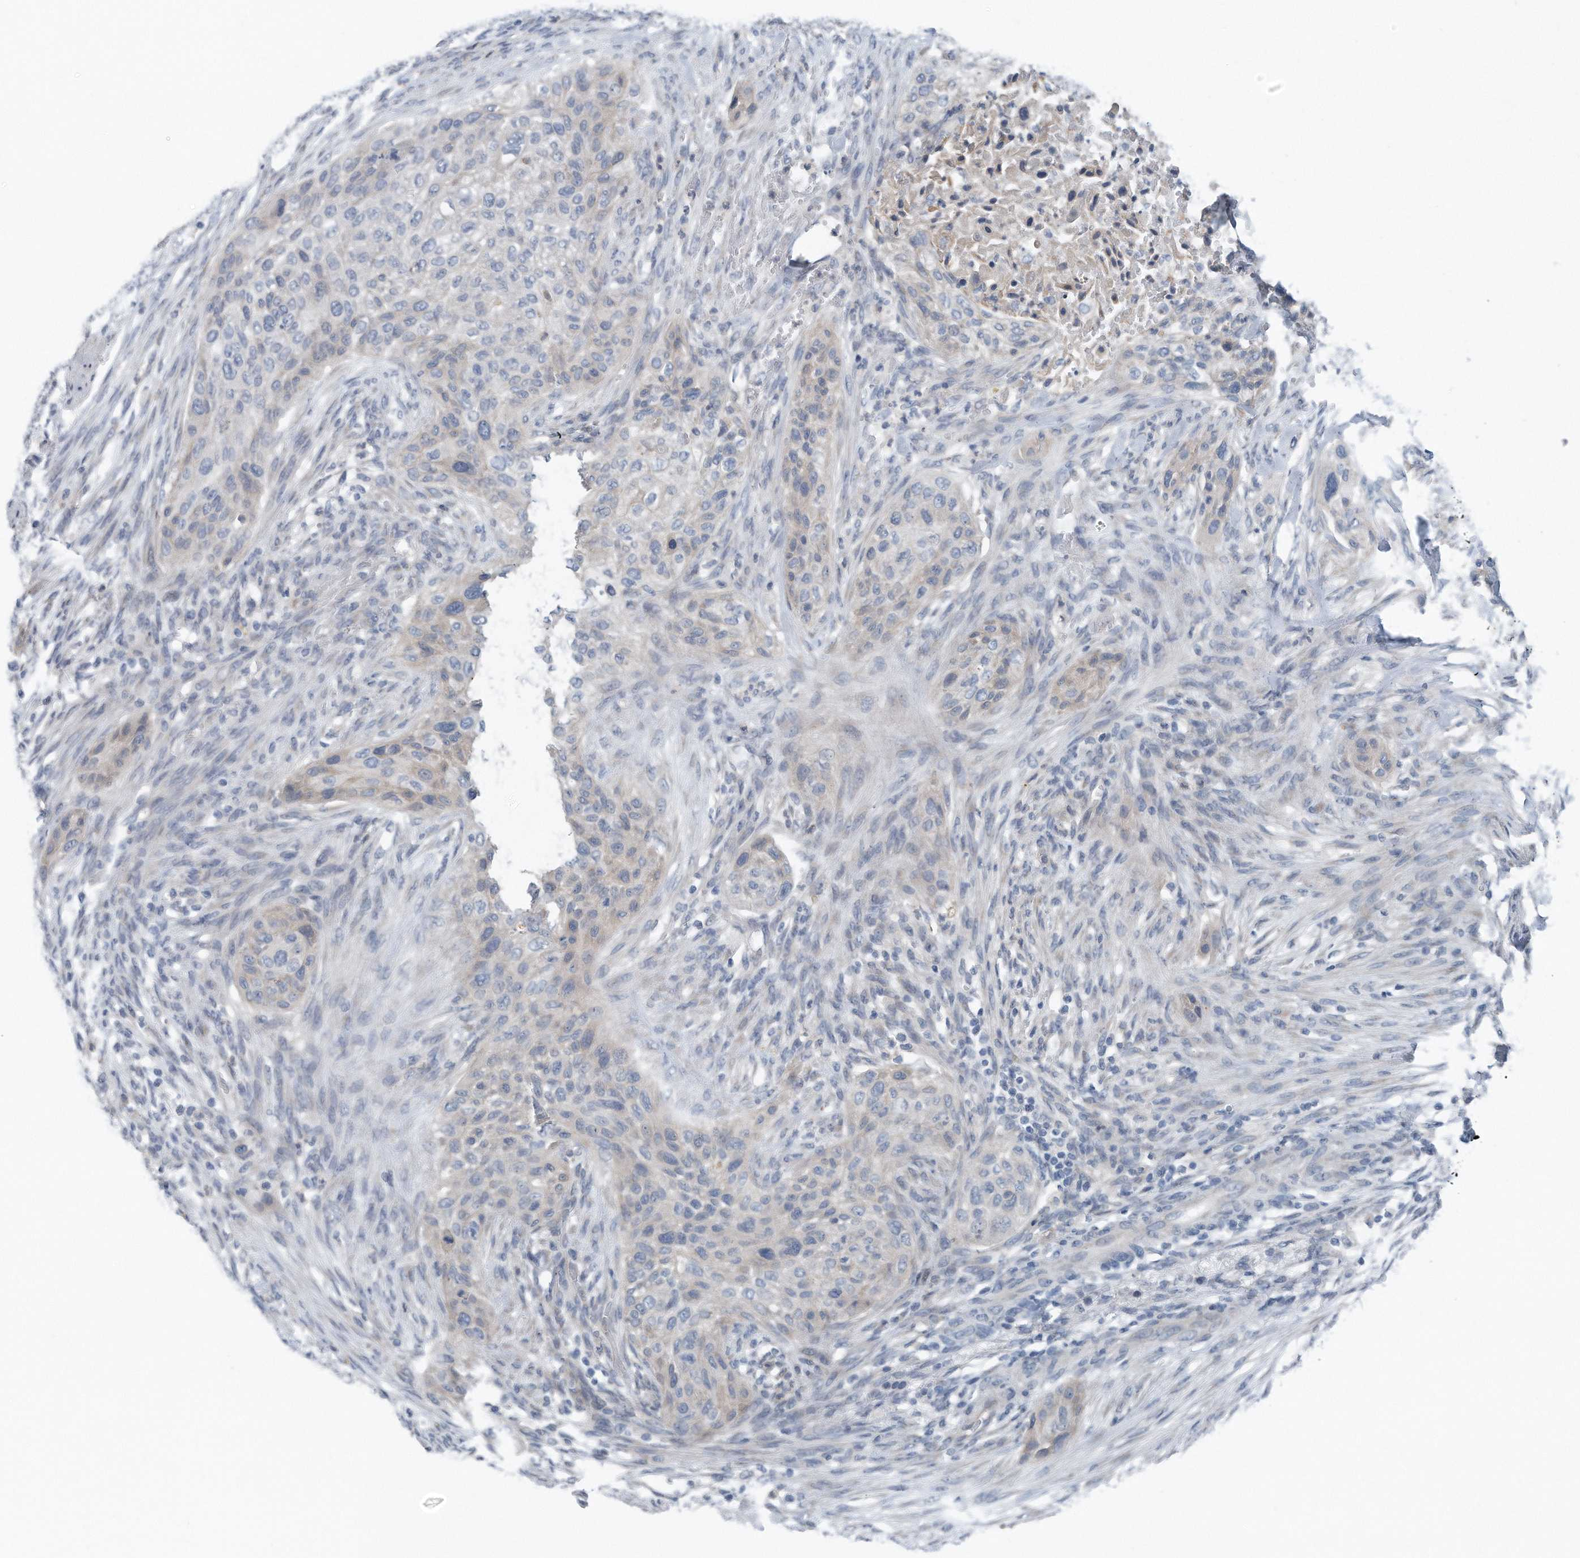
{"staining": {"intensity": "negative", "quantity": "none", "location": "none"}, "tissue": "urothelial cancer", "cell_type": "Tumor cells", "image_type": "cancer", "snomed": [{"axis": "morphology", "description": "Urothelial carcinoma, High grade"}, {"axis": "topography", "description": "Urinary bladder"}], "caption": "Urothelial cancer was stained to show a protein in brown. There is no significant expression in tumor cells.", "gene": "YRDC", "patient": {"sex": "male", "age": 35}}